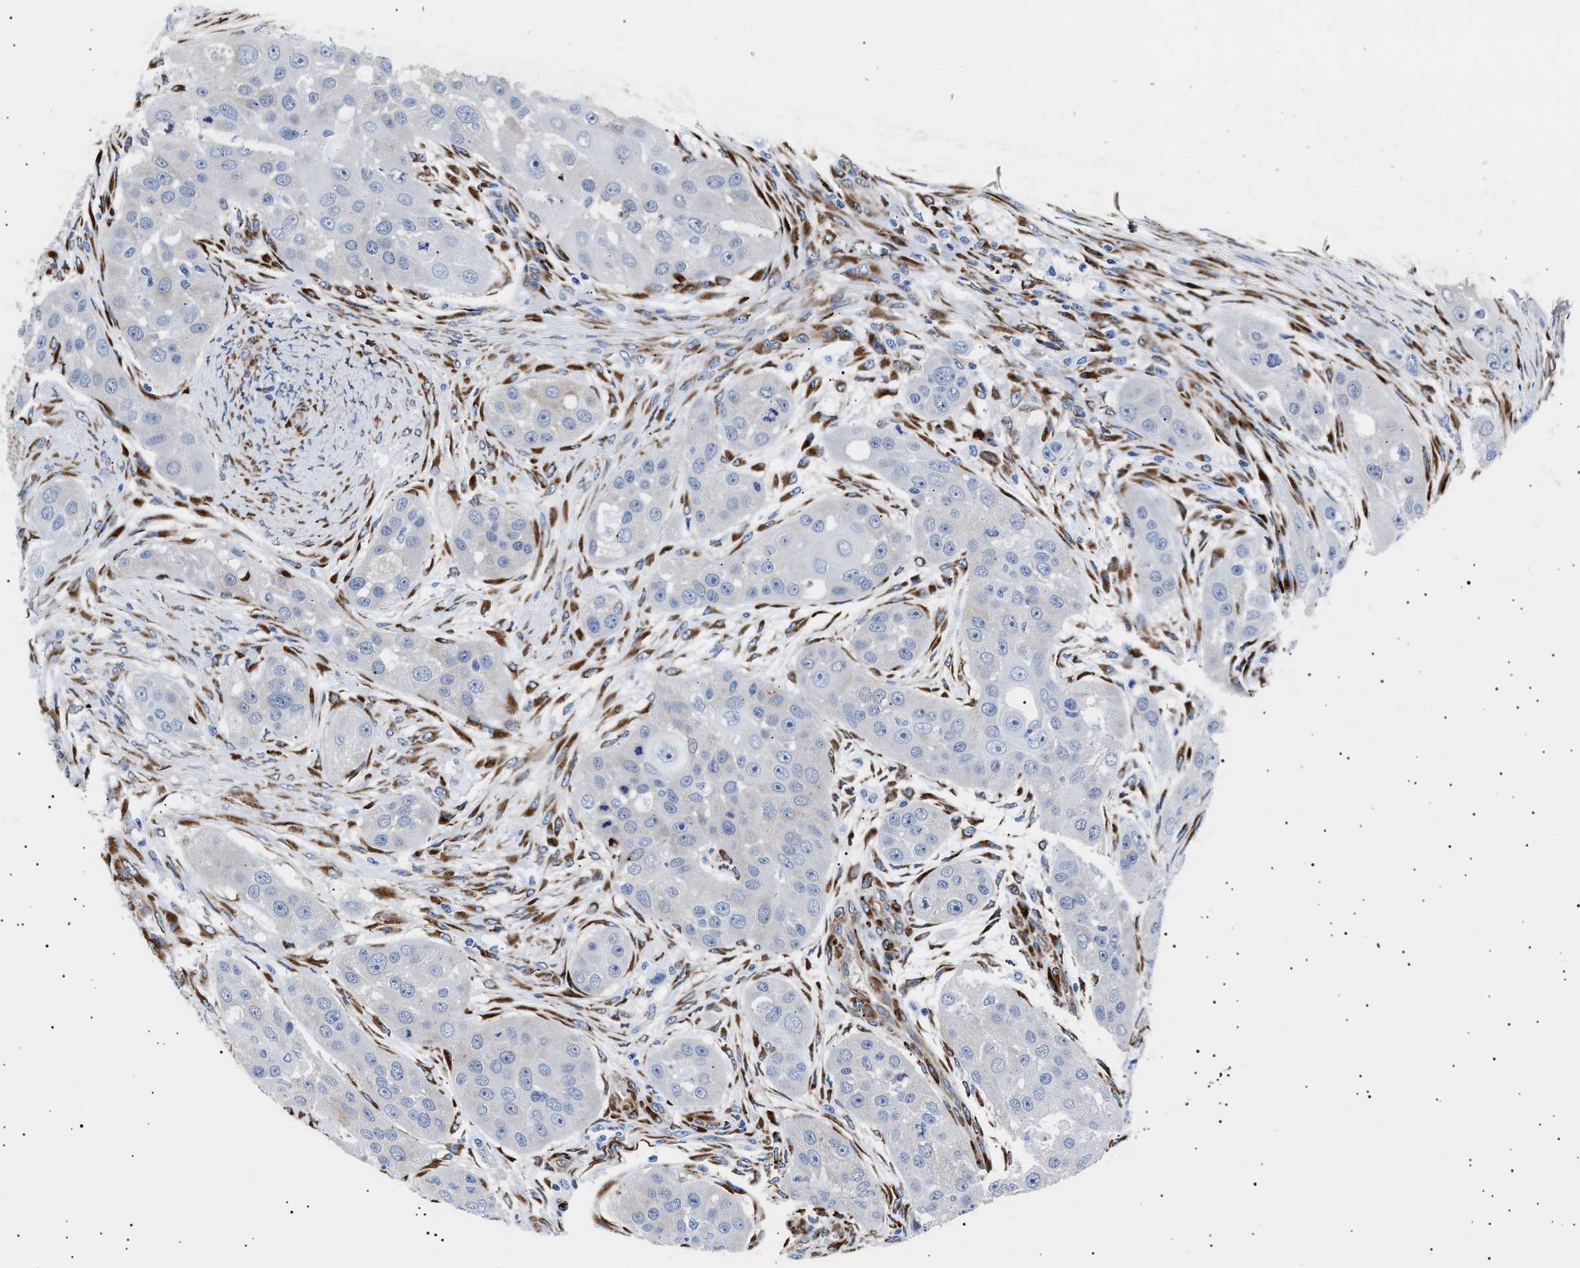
{"staining": {"intensity": "negative", "quantity": "none", "location": "none"}, "tissue": "head and neck cancer", "cell_type": "Tumor cells", "image_type": "cancer", "snomed": [{"axis": "morphology", "description": "Normal tissue, NOS"}, {"axis": "morphology", "description": "Squamous cell carcinoma, NOS"}, {"axis": "topography", "description": "Skeletal muscle"}, {"axis": "topography", "description": "Head-Neck"}], "caption": "Squamous cell carcinoma (head and neck) was stained to show a protein in brown. There is no significant positivity in tumor cells.", "gene": "HEMGN", "patient": {"sex": "male", "age": 51}}